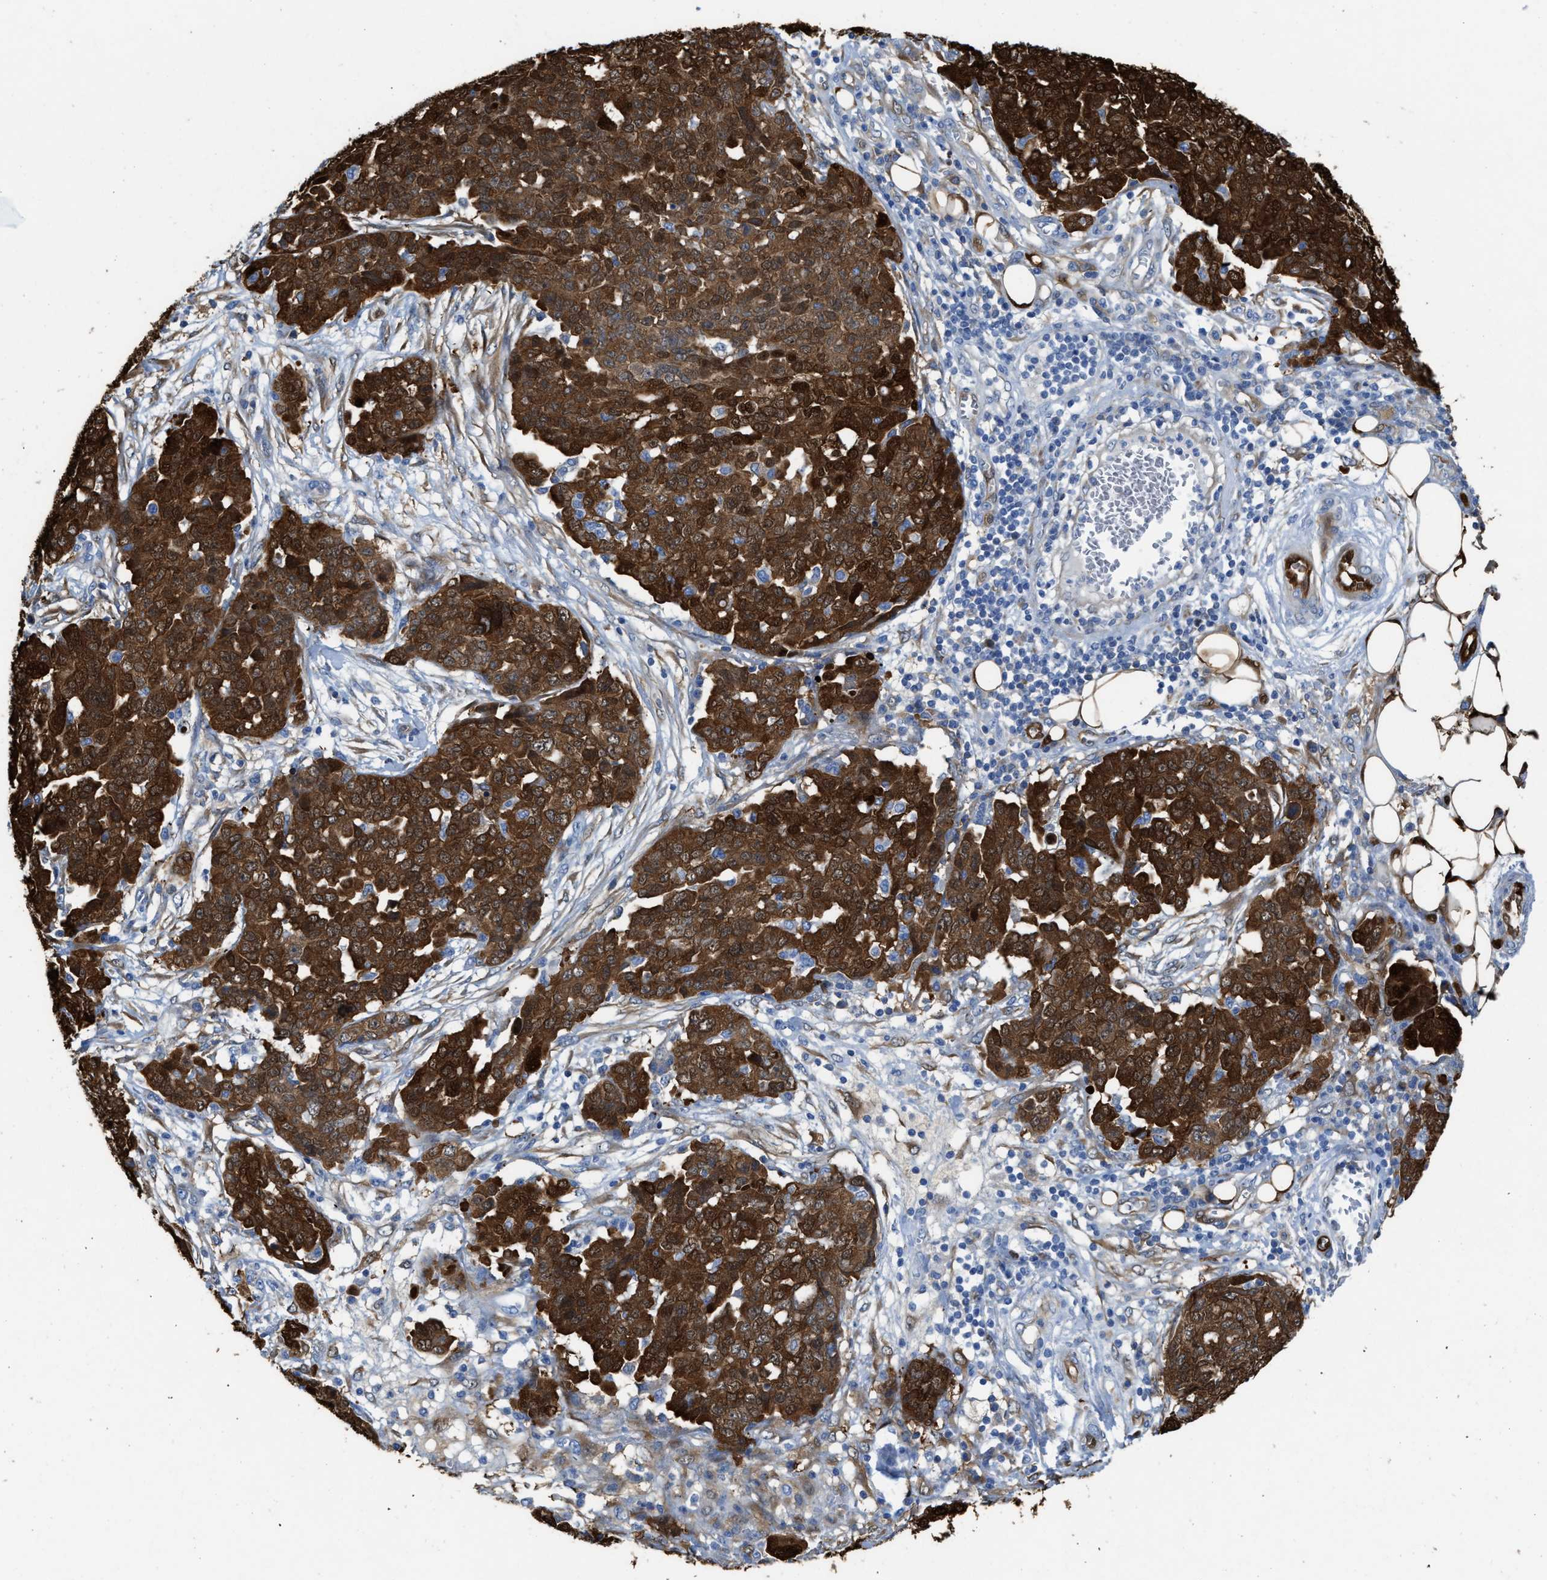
{"staining": {"intensity": "strong", "quantity": ">75%", "location": "cytoplasmic/membranous,nuclear"}, "tissue": "ovarian cancer", "cell_type": "Tumor cells", "image_type": "cancer", "snomed": [{"axis": "morphology", "description": "Cystadenocarcinoma, serous, NOS"}, {"axis": "topography", "description": "Soft tissue"}, {"axis": "topography", "description": "Ovary"}], "caption": "A brown stain highlights strong cytoplasmic/membranous and nuclear positivity of a protein in ovarian serous cystadenocarcinoma tumor cells.", "gene": "ASS1", "patient": {"sex": "female", "age": 57}}